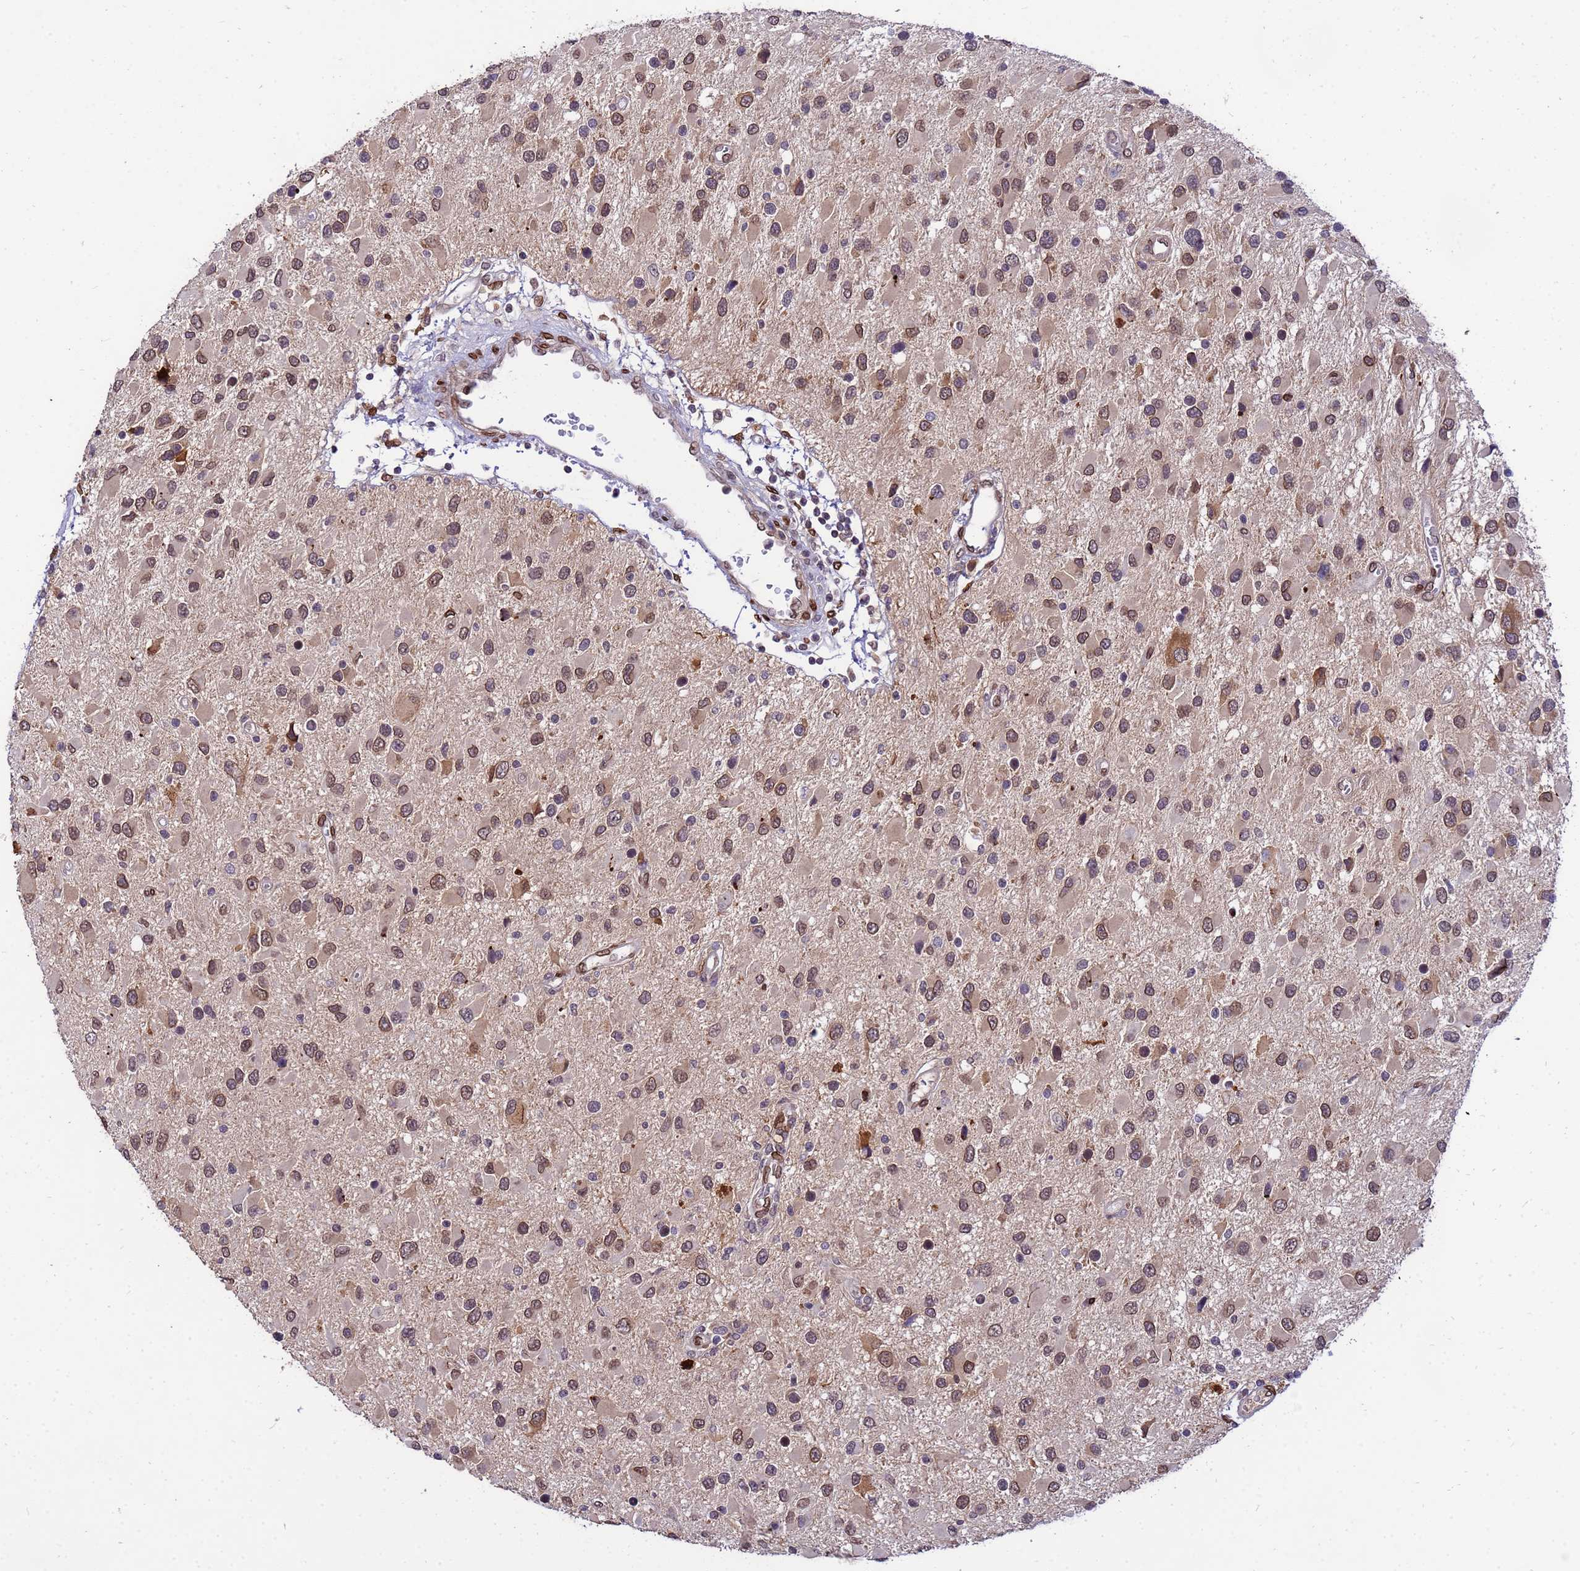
{"staining": {"intensity": "moderate", "quantity": ">75%", "location": "cytoplasmic/membranous,nuclear"}, "tissue": "glioma", "cell_type": "Tumor cells", "image_type": "cancer", "snomed": [{"axis": "morphology", "description": "Glioma, malignant, High grade"}, {"axis": "topography", "description": "Brain"}], "caption": "Protein expression analysis of human glioma reveals moderate cytoplasmic/membranous and nuclear positivity in approximately >75% of tumor cells. Nuclei are stained in blue.", "gene": "GPR135", "patient": {"sex": "male", "age": 53}}